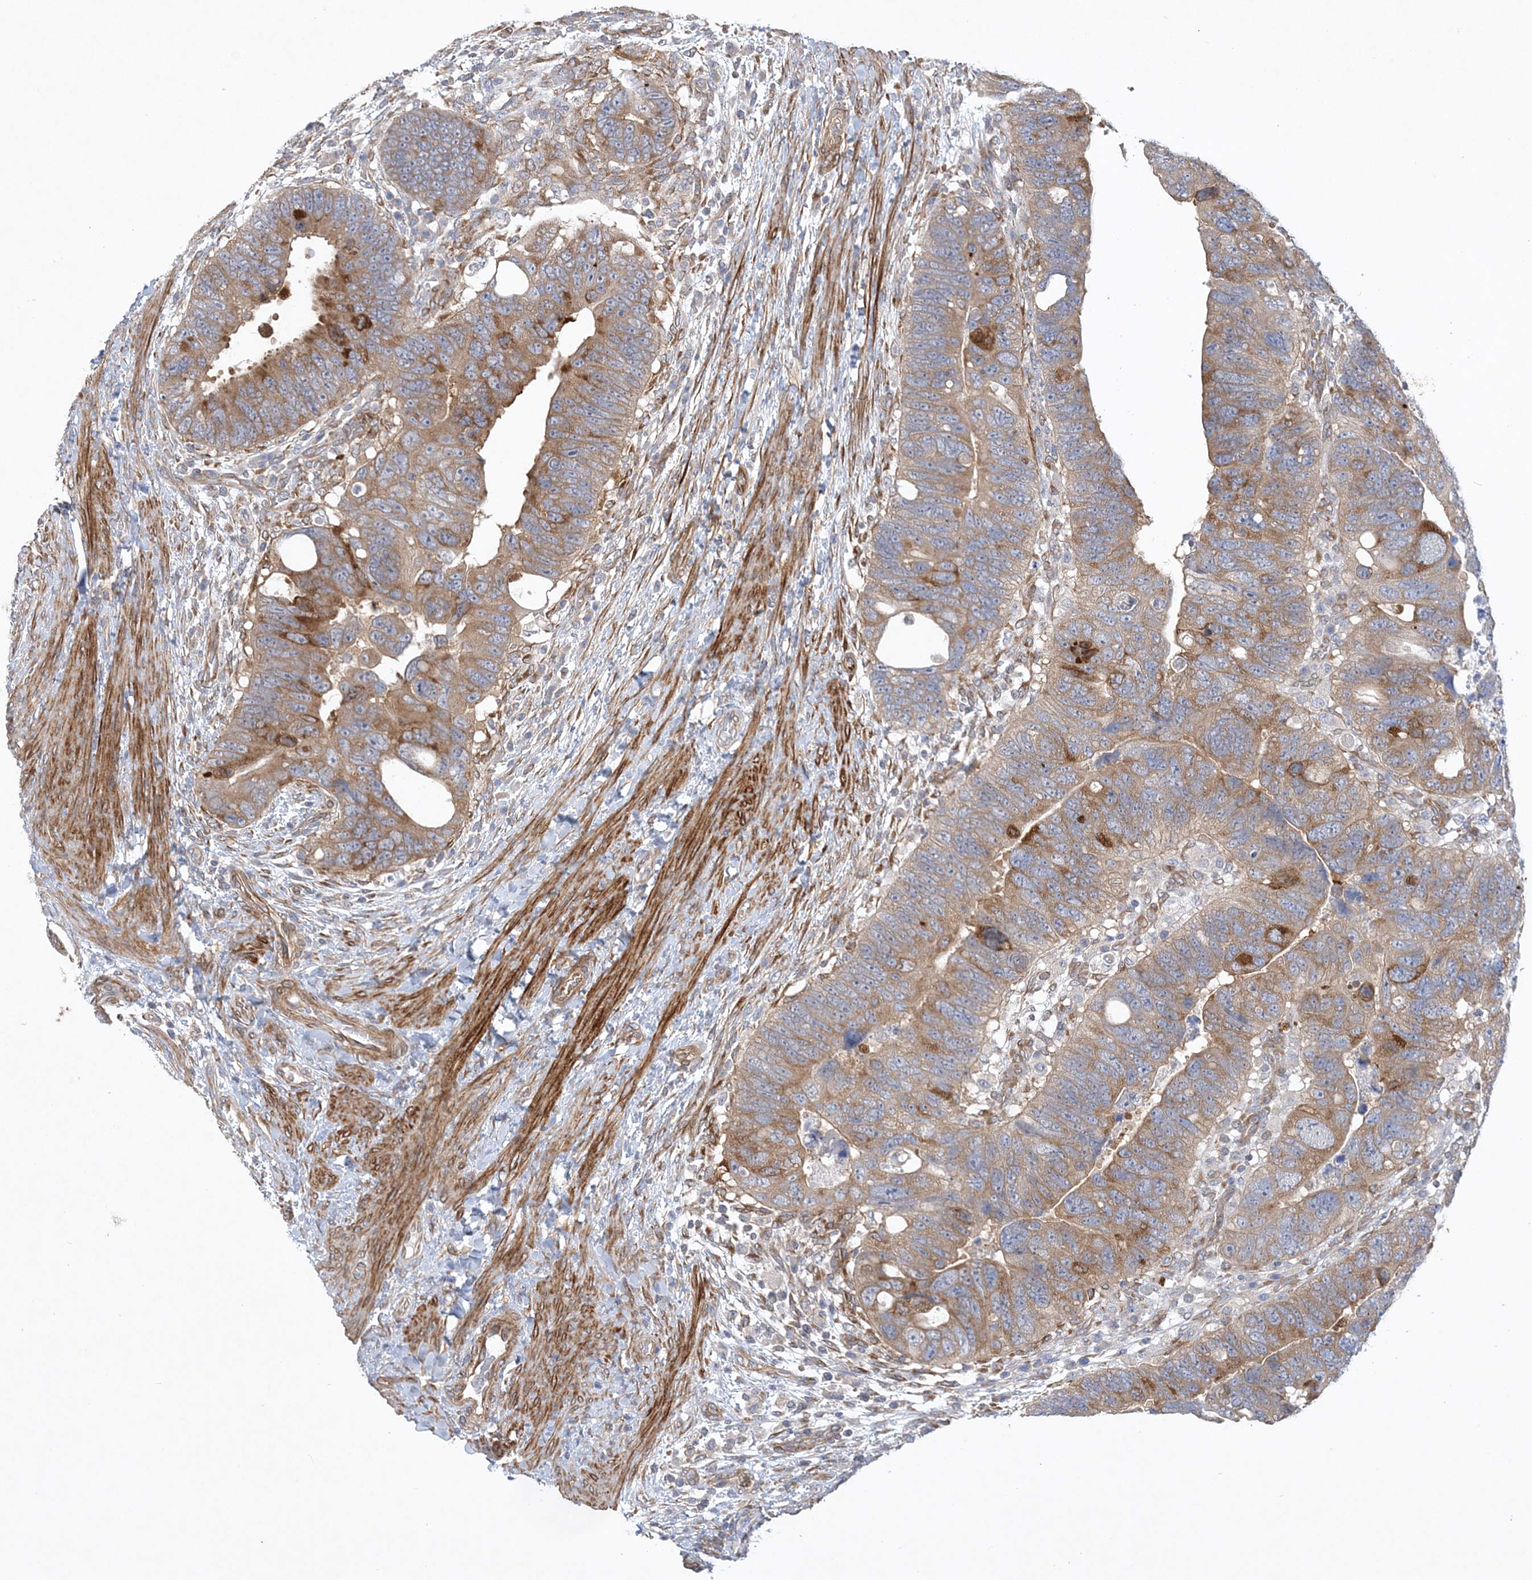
{"staining": {"intensity": "moderate", "quantity": ">75%", "location": "cytoplasmic/membranous"}, "tissue": "colorectal cancer", "cell_type": "Tumor cells", "image_type": "cancer", "snomed": [{"axis": "morphology", "description": "Adenocarcinoma, NOS"}, {"axis": "topography", "description": "Rectum"}], "caption": "A brown stain shows moderate cytoplasmic/membranous positivity of a protein in human colorectal adenocarcinoma tumor cells.", "gene": "MAP4K5", "patient": {"sex": "male", "age": 59}}